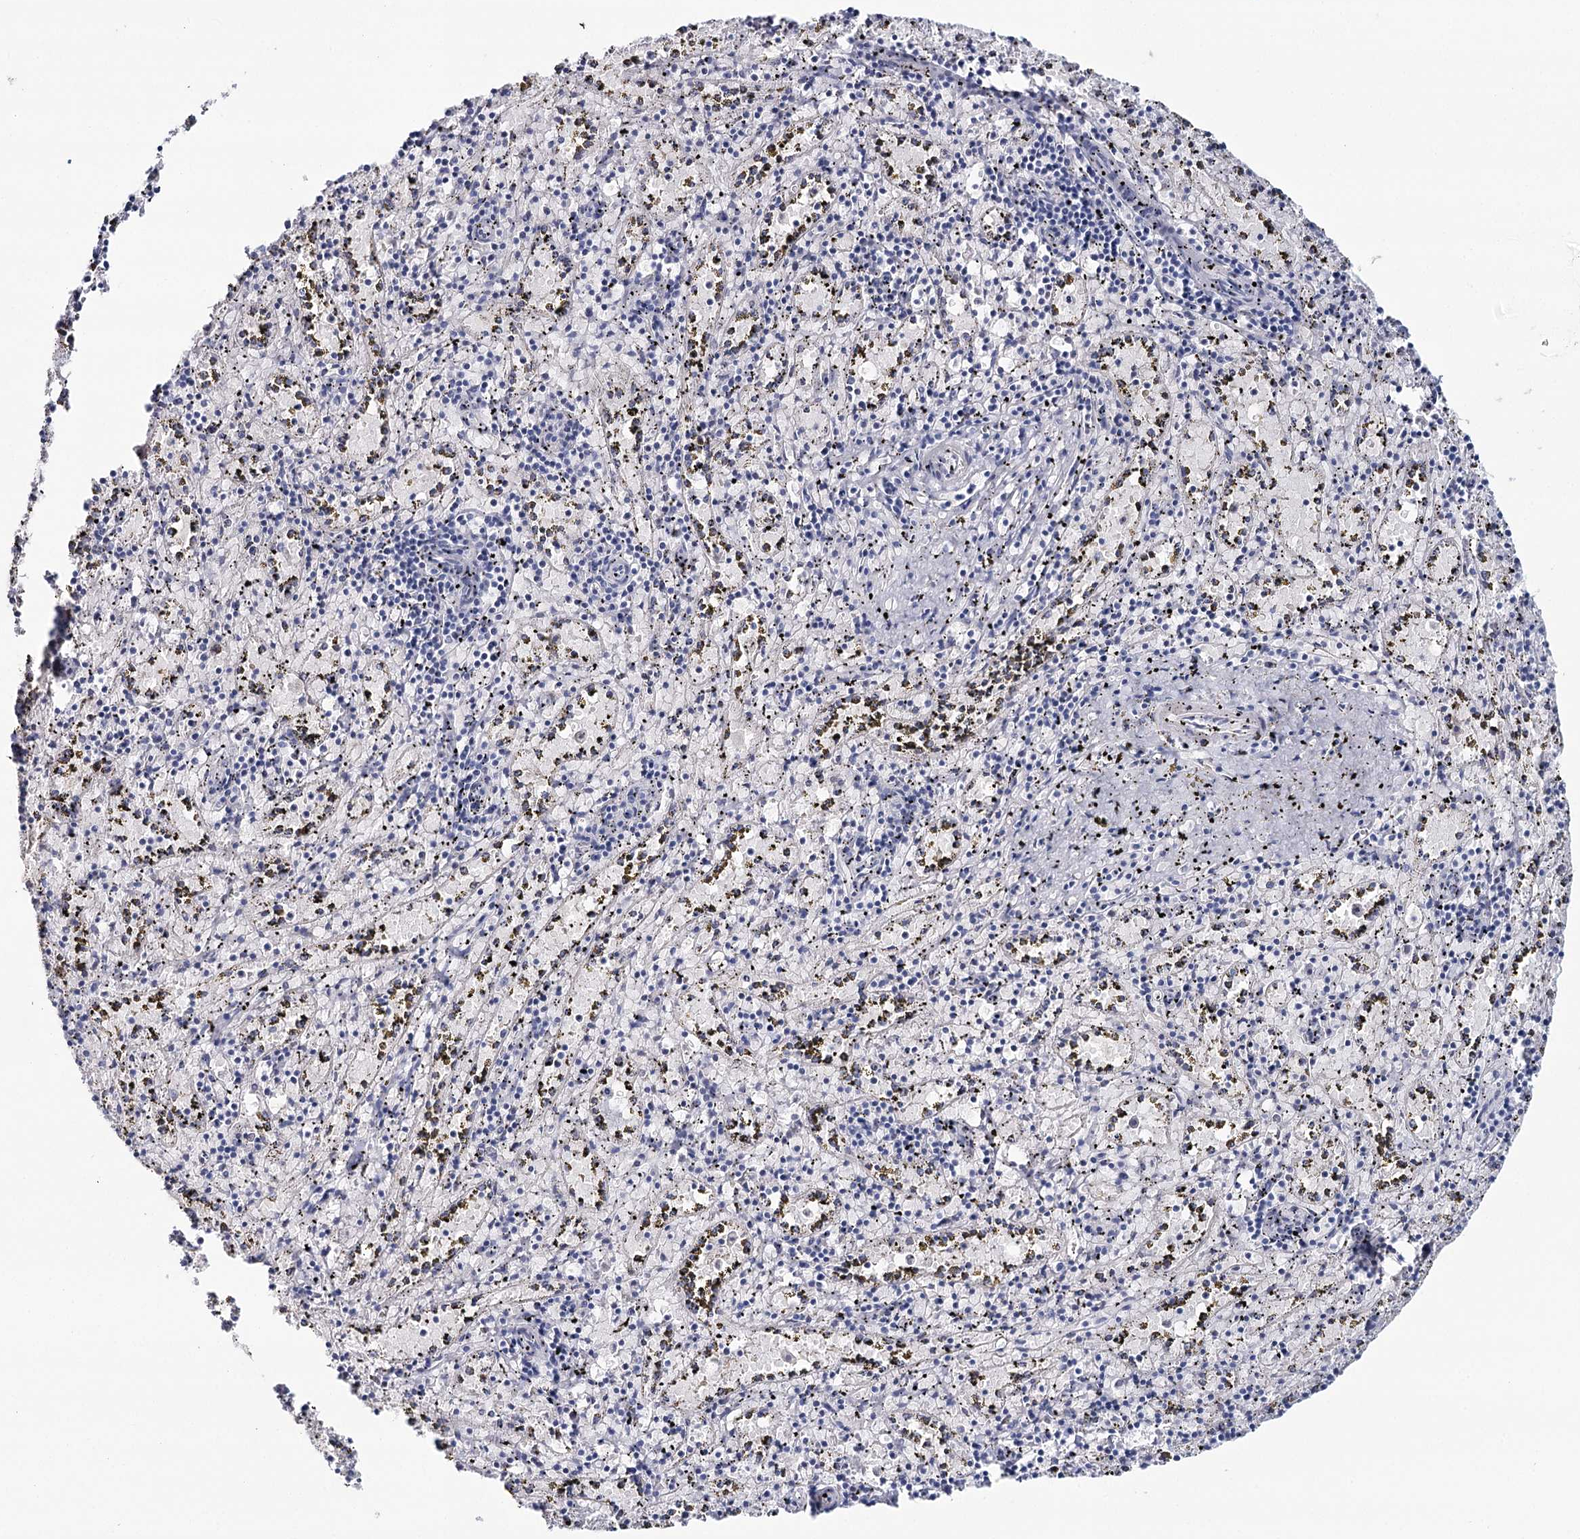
{"staining": {"intensity": "negative", "quantity": "none", "location": "none"}, "tissue": "spleen", "cell_type": "Cells in red pulp", "image_type": "normal", "snomed": [{"axis": "morphology", "description": "Normal tissue, NOS"}, {"axis": "topography", "description": "Spleen"}], "caption": "This image is of unremarkable spleen stained with immunohistochemistry to label a protein in brown with the nuclei are counter-stained blue. There is no positivity in cells in red pulp. Brightfield microscopy of IHC stained with DAB (brown) and hematoxylin (blue), captured at high magnification.", "gene": "HSPA4L", "patient": {"sex": "male", "age": 11}}